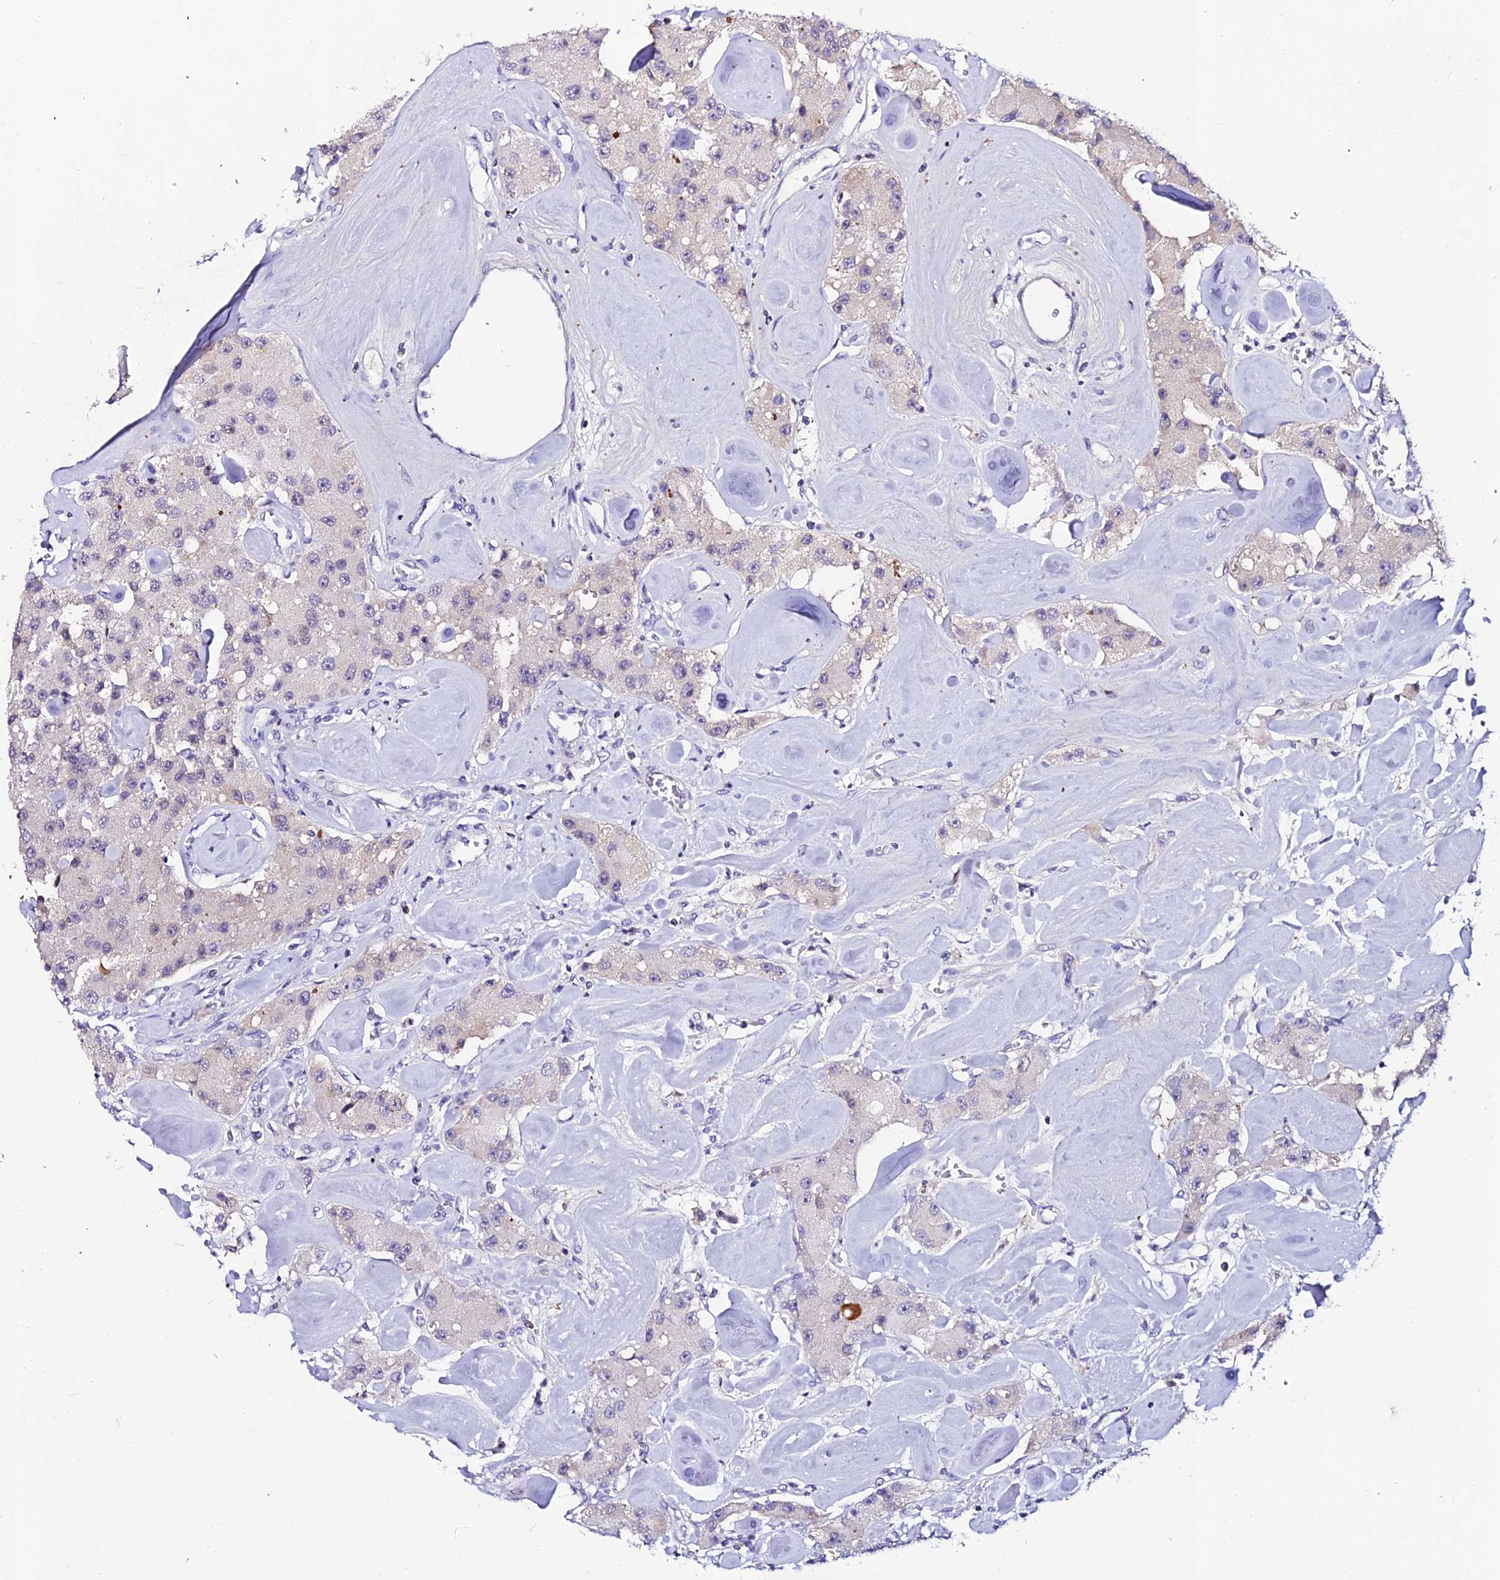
{"staining": {"intensity": "negative", "quantity": "none", "location": "none"}, "tissue": "carcinoid", "cell_type": "Tumor cells", "image_type": "cancer", "snomed": [{"axis": "morphology", "description": "Carcinoid, malignant, NOS"}, {"axis": "topography", "description": "Pancreas"}], "caption": "Tumor cells show no significant protein expression in carcinoid (malignant).", "gene": "DEFB132", "patient": {"sex": "male", "age": 41}}